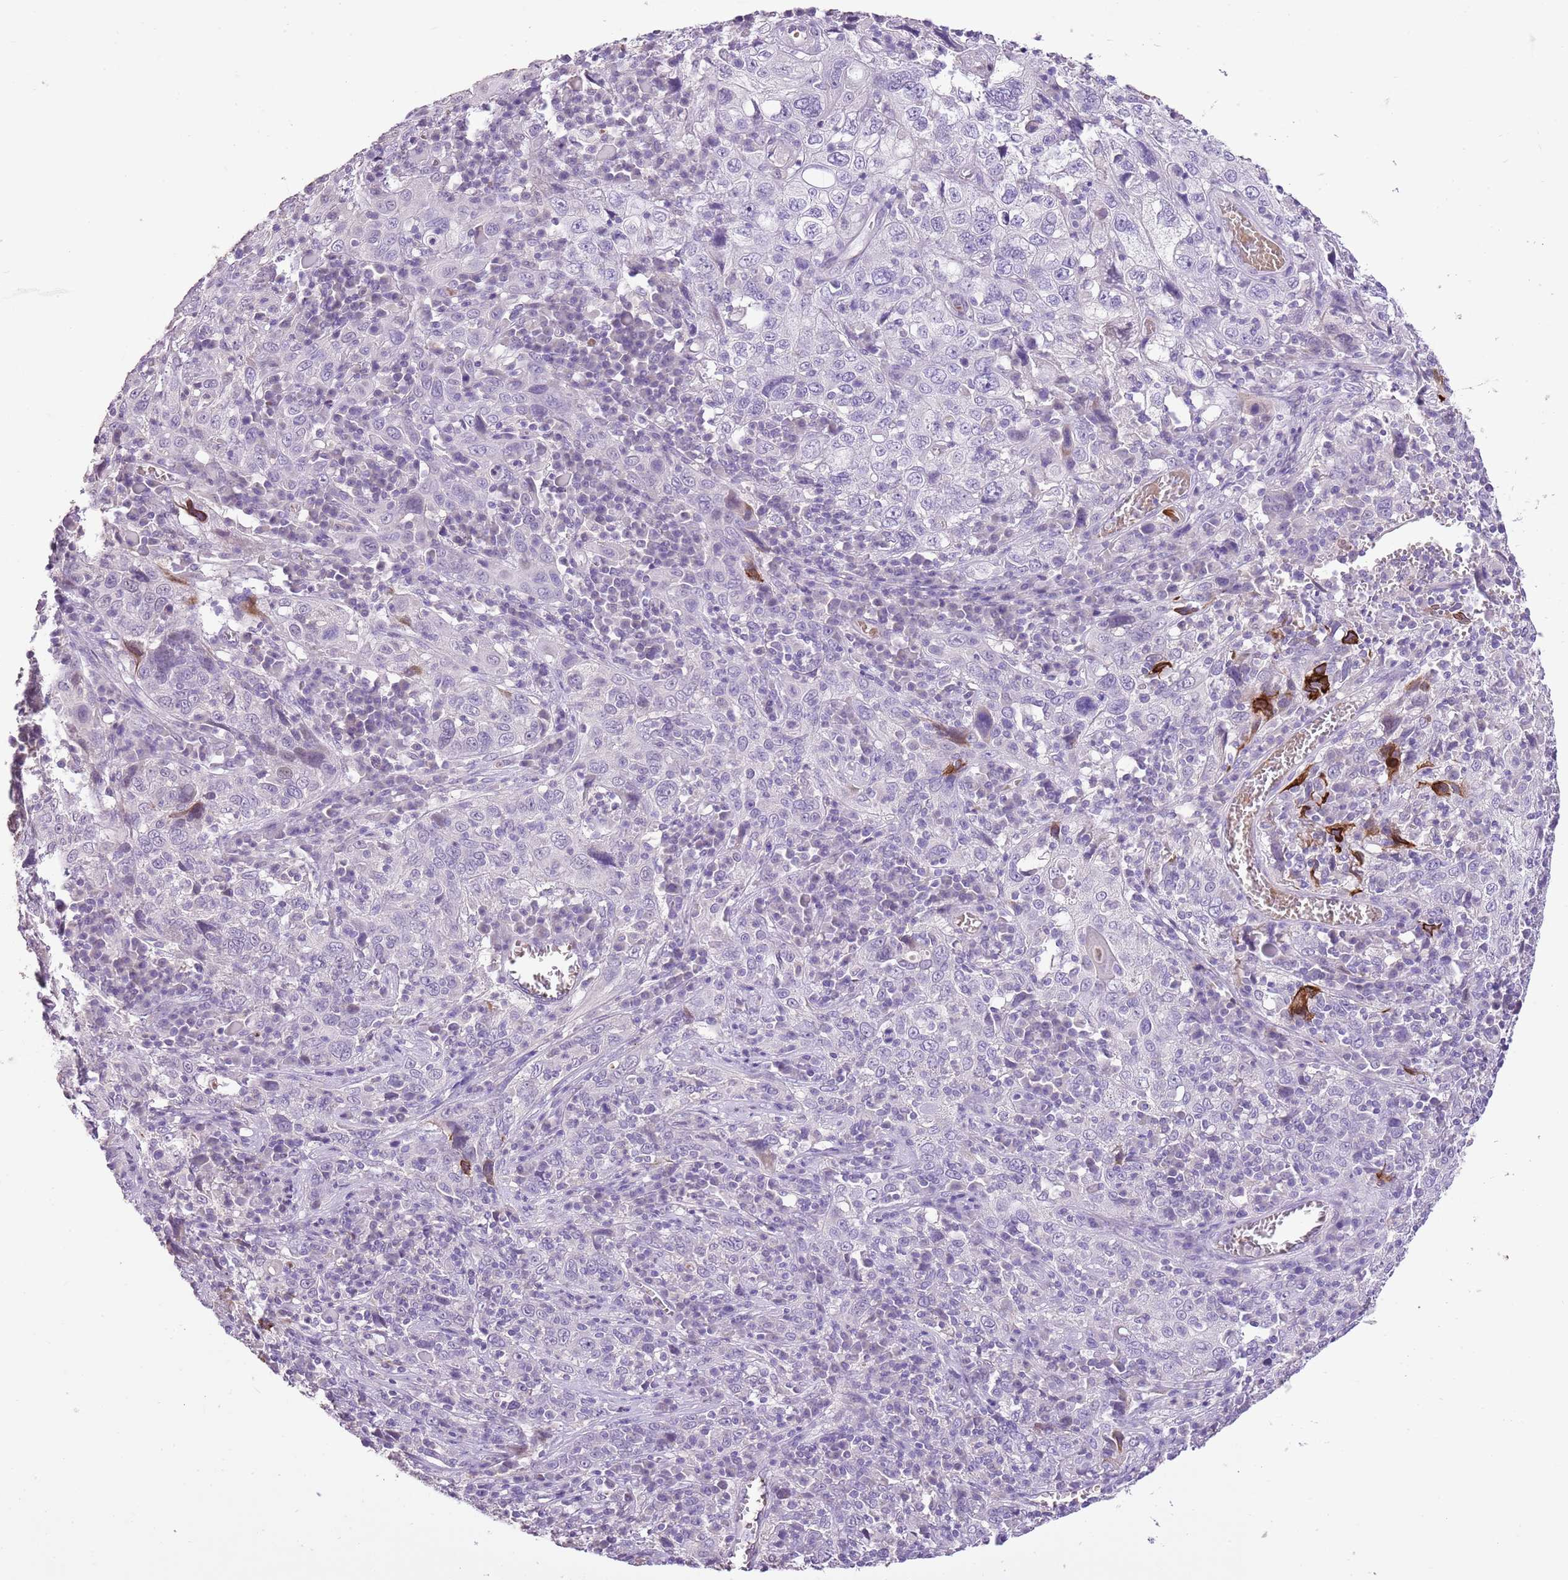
{"staining": {"intensity": "negative", "quantity": "none", "location": "none"}, "tissue": "cervical cancer", "cell_type": "Tumor cells", "image_type": "cancer", "snomed": [{"axis": "morphology", "description": "Squamous cell carcinoma, NOS"}, {"axis": "topography", "description": "Cervix"}], "caption": "IHC histopathology image of neoplastic tissue: cervical cancer stained with DAB (3,3'-diaminobenzidine) exhibits no significant protein staining in tumor cells. (Stains: DAB (3,3'-diaminobenzidine) IHC with hematoxylin counter stain, Microscopy: brightfield microscopy at high magnification).", "gene": "XPO7", "patient": {"sex": "female", "age": 46}}